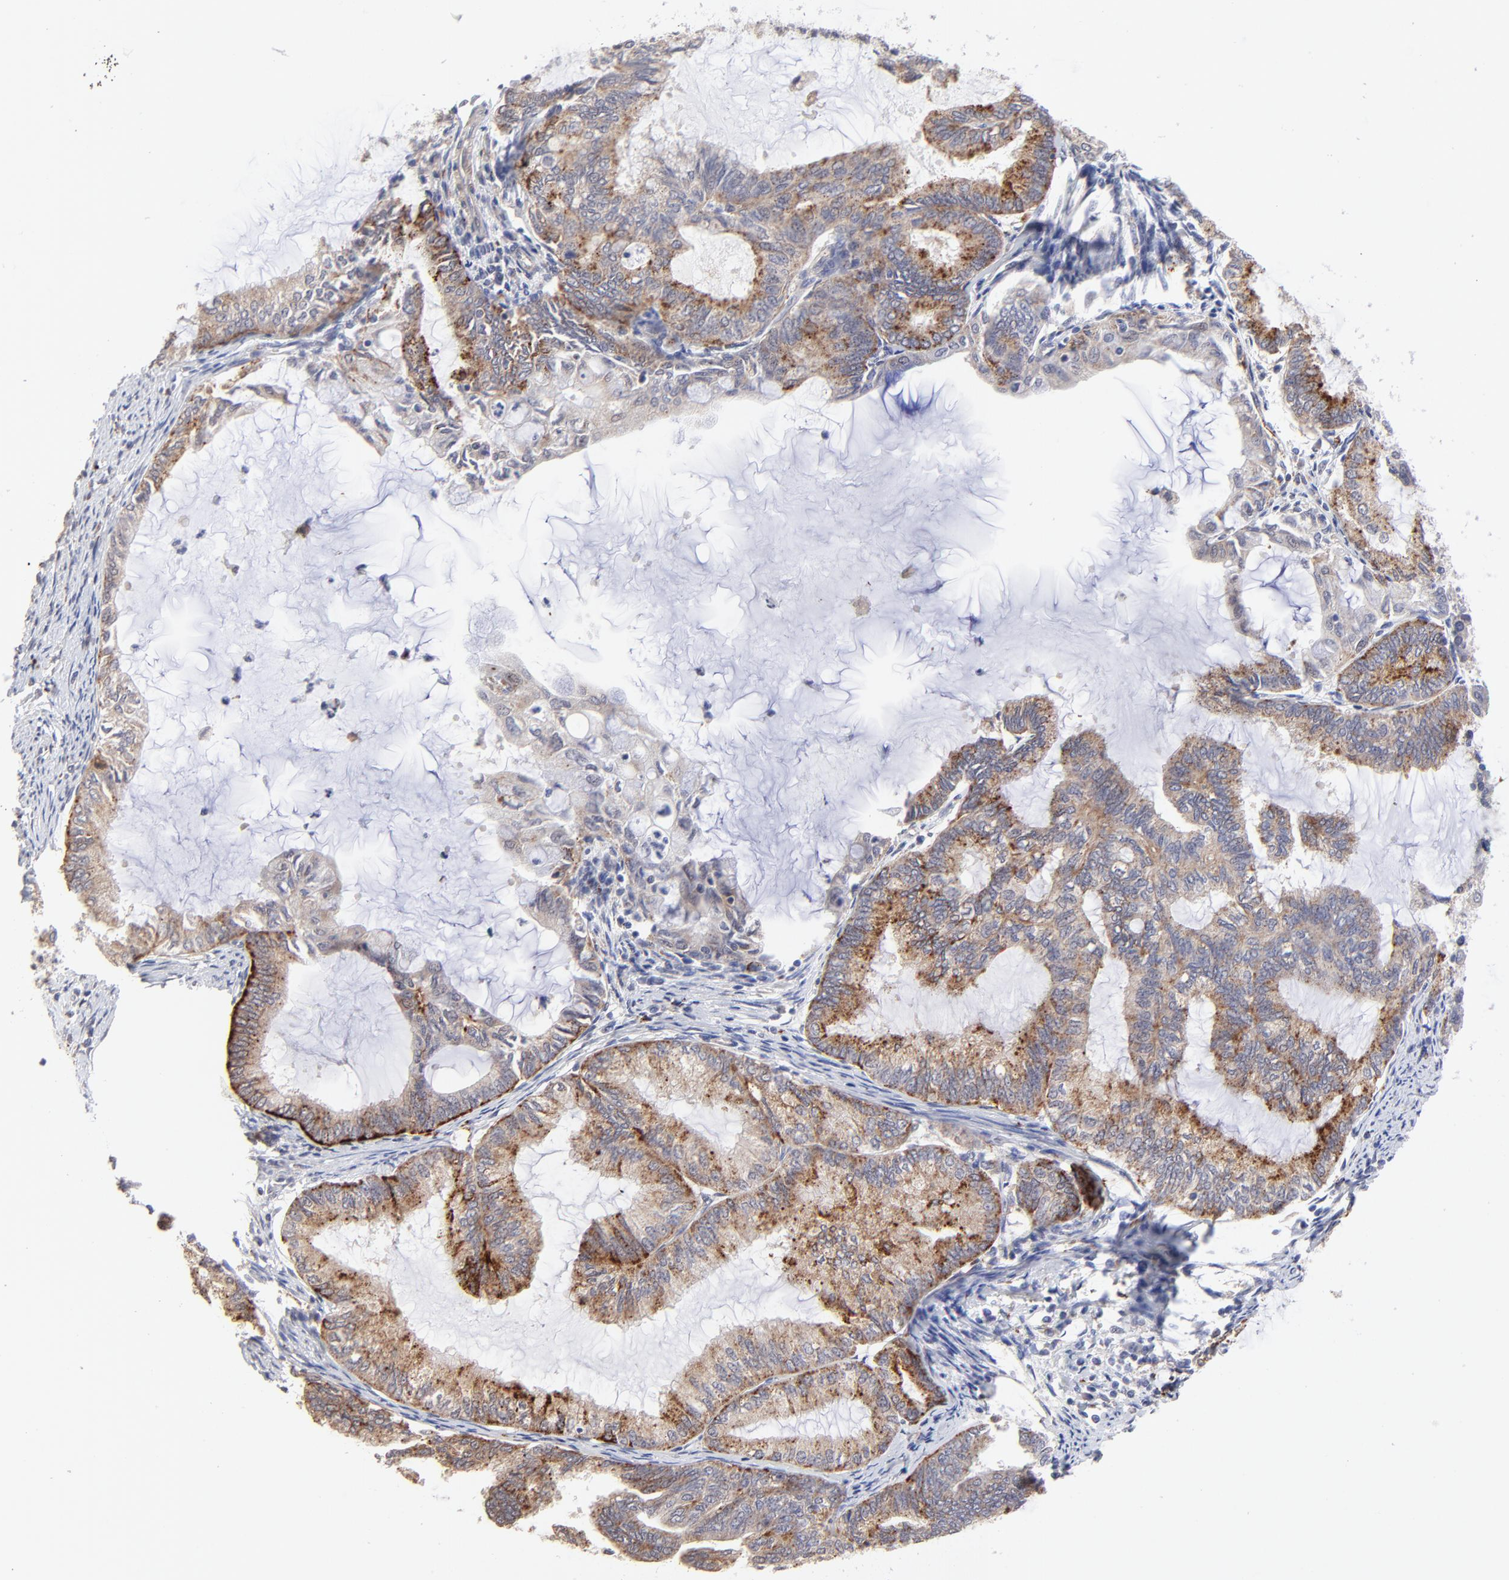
{"staining": {"intensity": "moderate", "quantity": "25%-75%", "location": "cytoplasmic/membranous"}, "tissue": "endometrial cancer", "cell_type": "Tumor cells", "image_type": "cancer", "snomed": [{"axis": "morphology", "description": "Adenocarcinoma, NOS"}, {"axis": "topography", "description": "Endometrium"}], "caption": "Endometrial cancer (adenocarcinoma) stained with DAB IHC demonstrates medium levels of moderate cytoplasmic/membranous staining in about 25%-75% of tumor cells.", "gene": "PDE4B", "patient": {"sex": "female", "age": 86}}